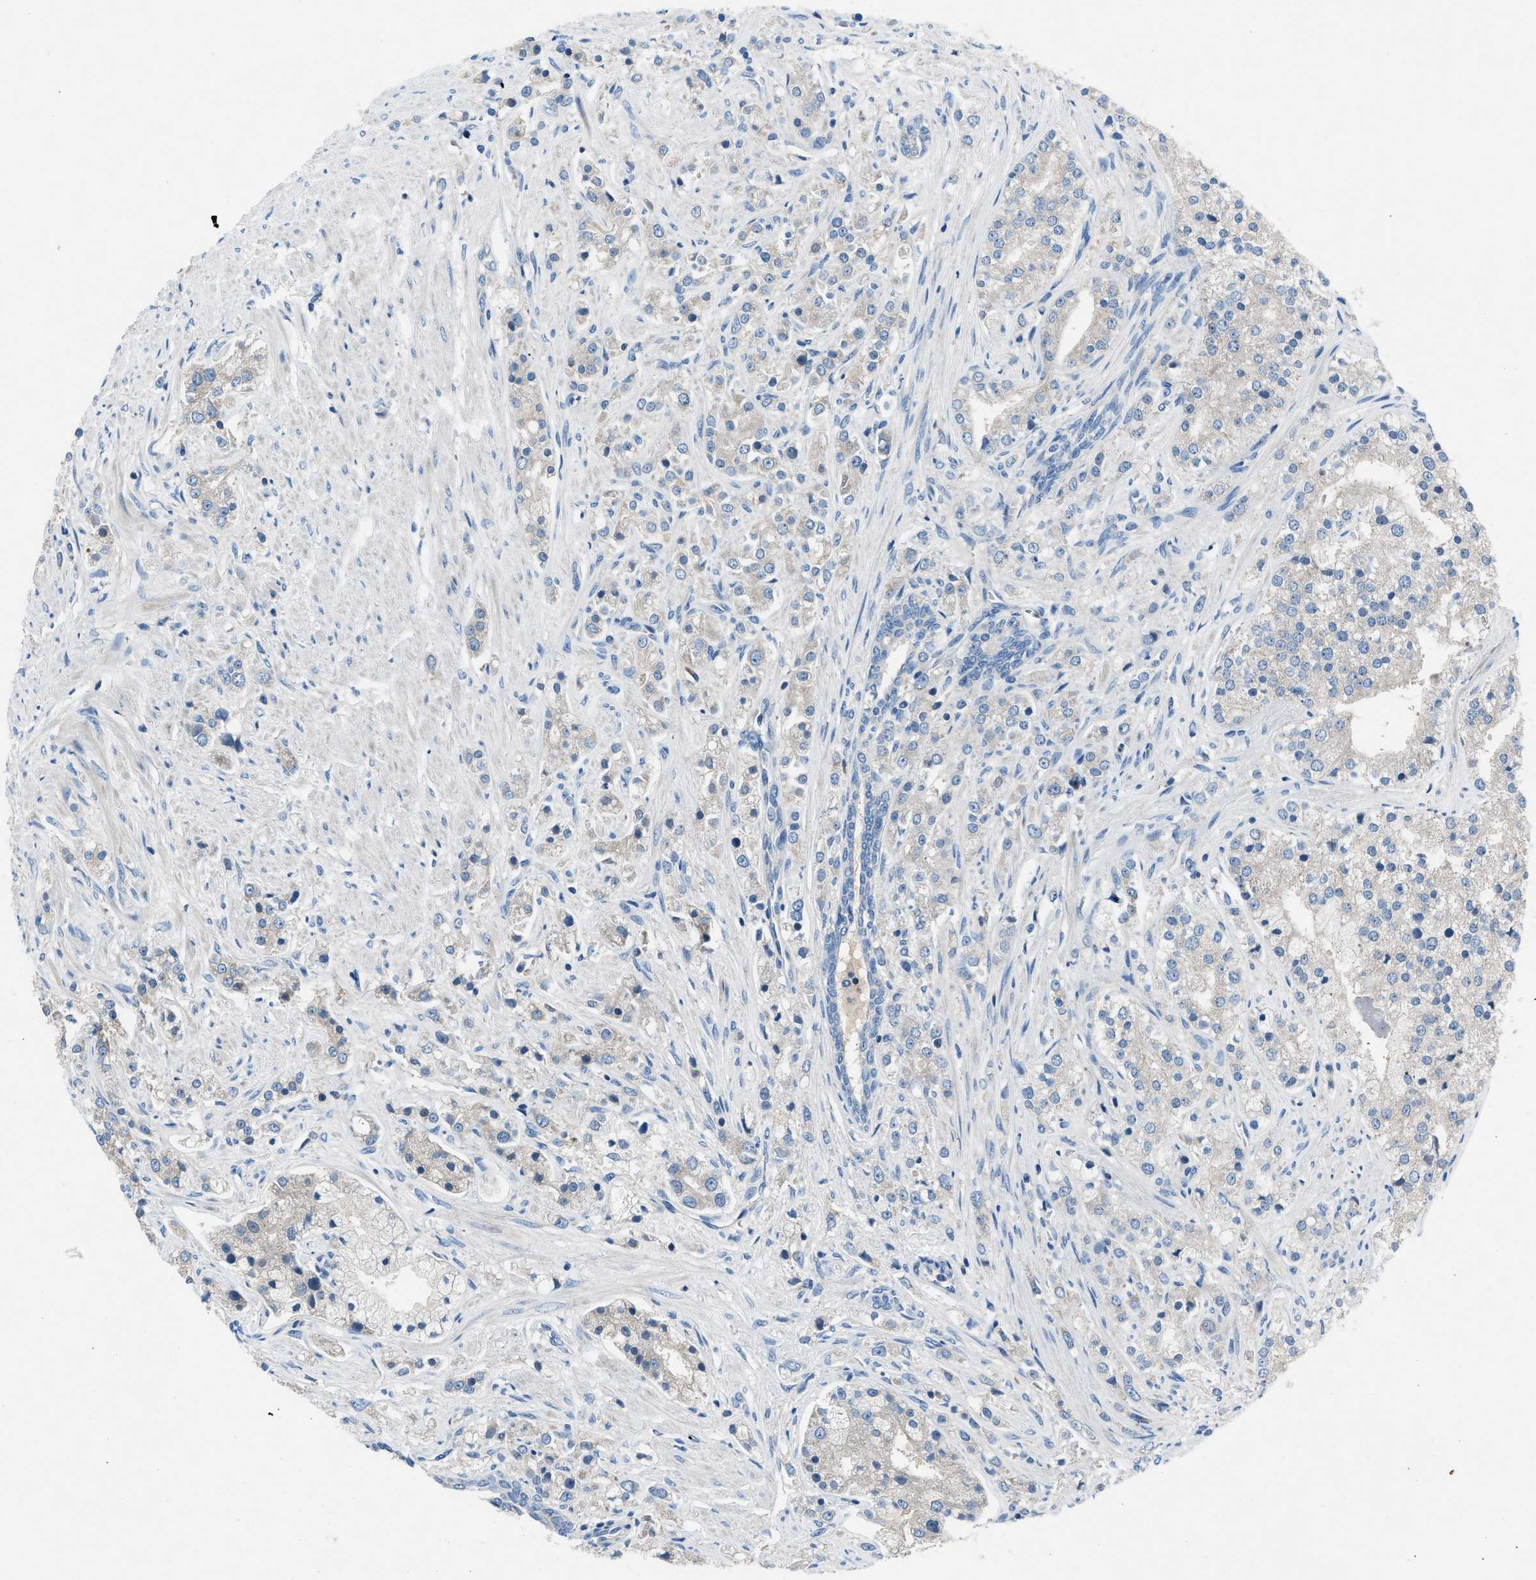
{"staining": {"intensity": "negative", "quantity": "none", "location": "none"}, "tissue": "prostate cancer", "cell_type": "Tumor cells", "image_type": "cancer", "snomed": [{"axis": "morphology", "description": "Adenocarcinoma, High grade"}, {"axis": "topography", "description": "Prostate"}], "caption": "This is an IHC image of human prostate high-grade adenocarcinoma. There is no staining in tumor cells.", "gene": "GRK6", "patient": {"sex": "male", "age": 50}}